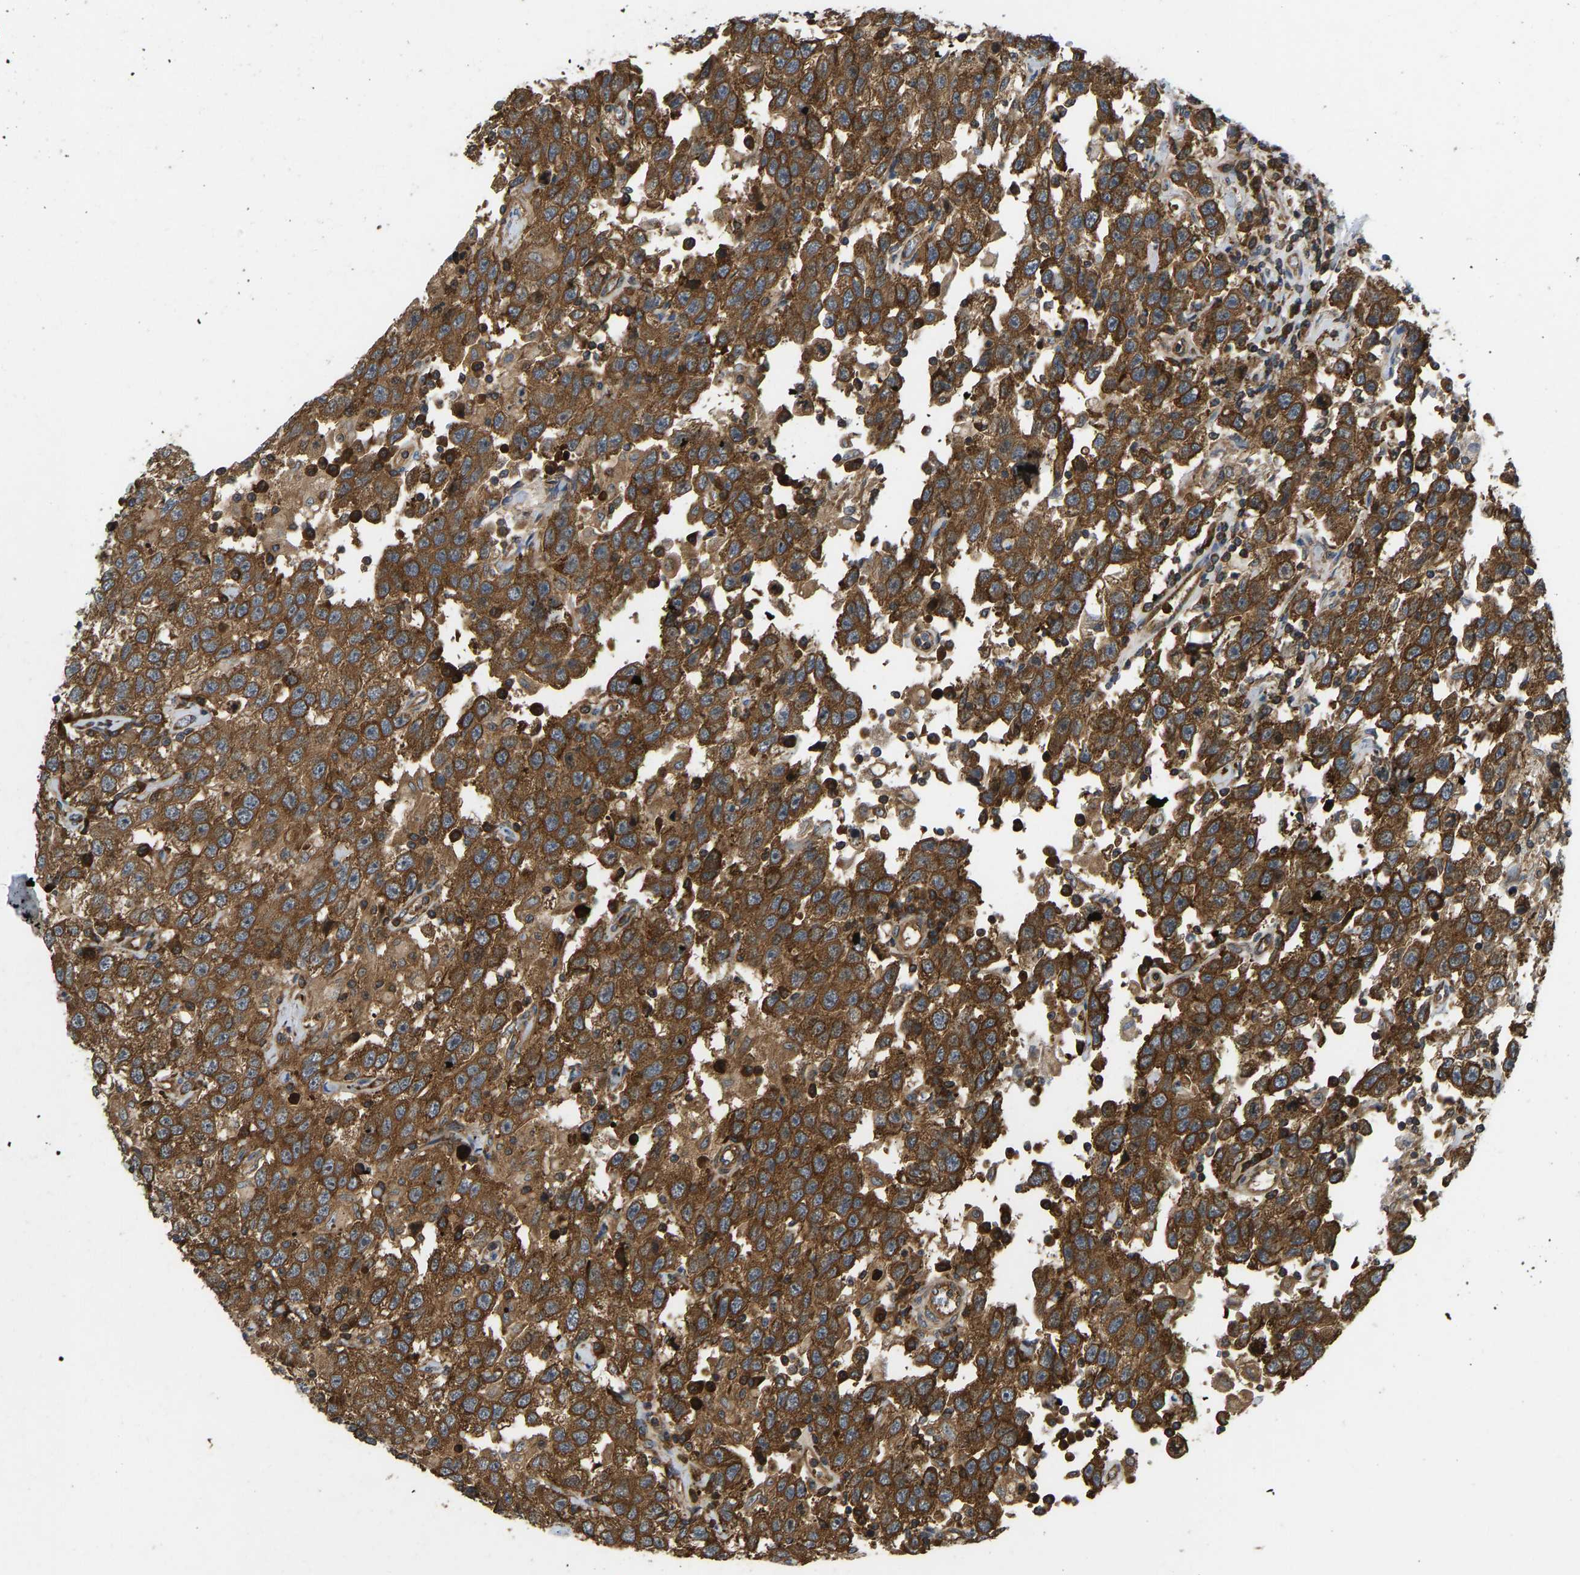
{"staining": {"intensity": "strong", "quantity": ">75%", "location": "cytoplasmic/membranous"}, "tissue": "testis cancer", "cell_type": "Tumor cells", "image_type": "cancer", "snomed": [{"axis": "morphology", "description": "Seminoma, NOS"}, {"axis": "topography", "description": "Testis"}], "caption": "A brown stain shows strong cytoplasmic/membranous positivity of a protein in human testis cancer tumor cells.", "gene": "RASGRF2", "patient": {"sex": "male", "age": 41}}